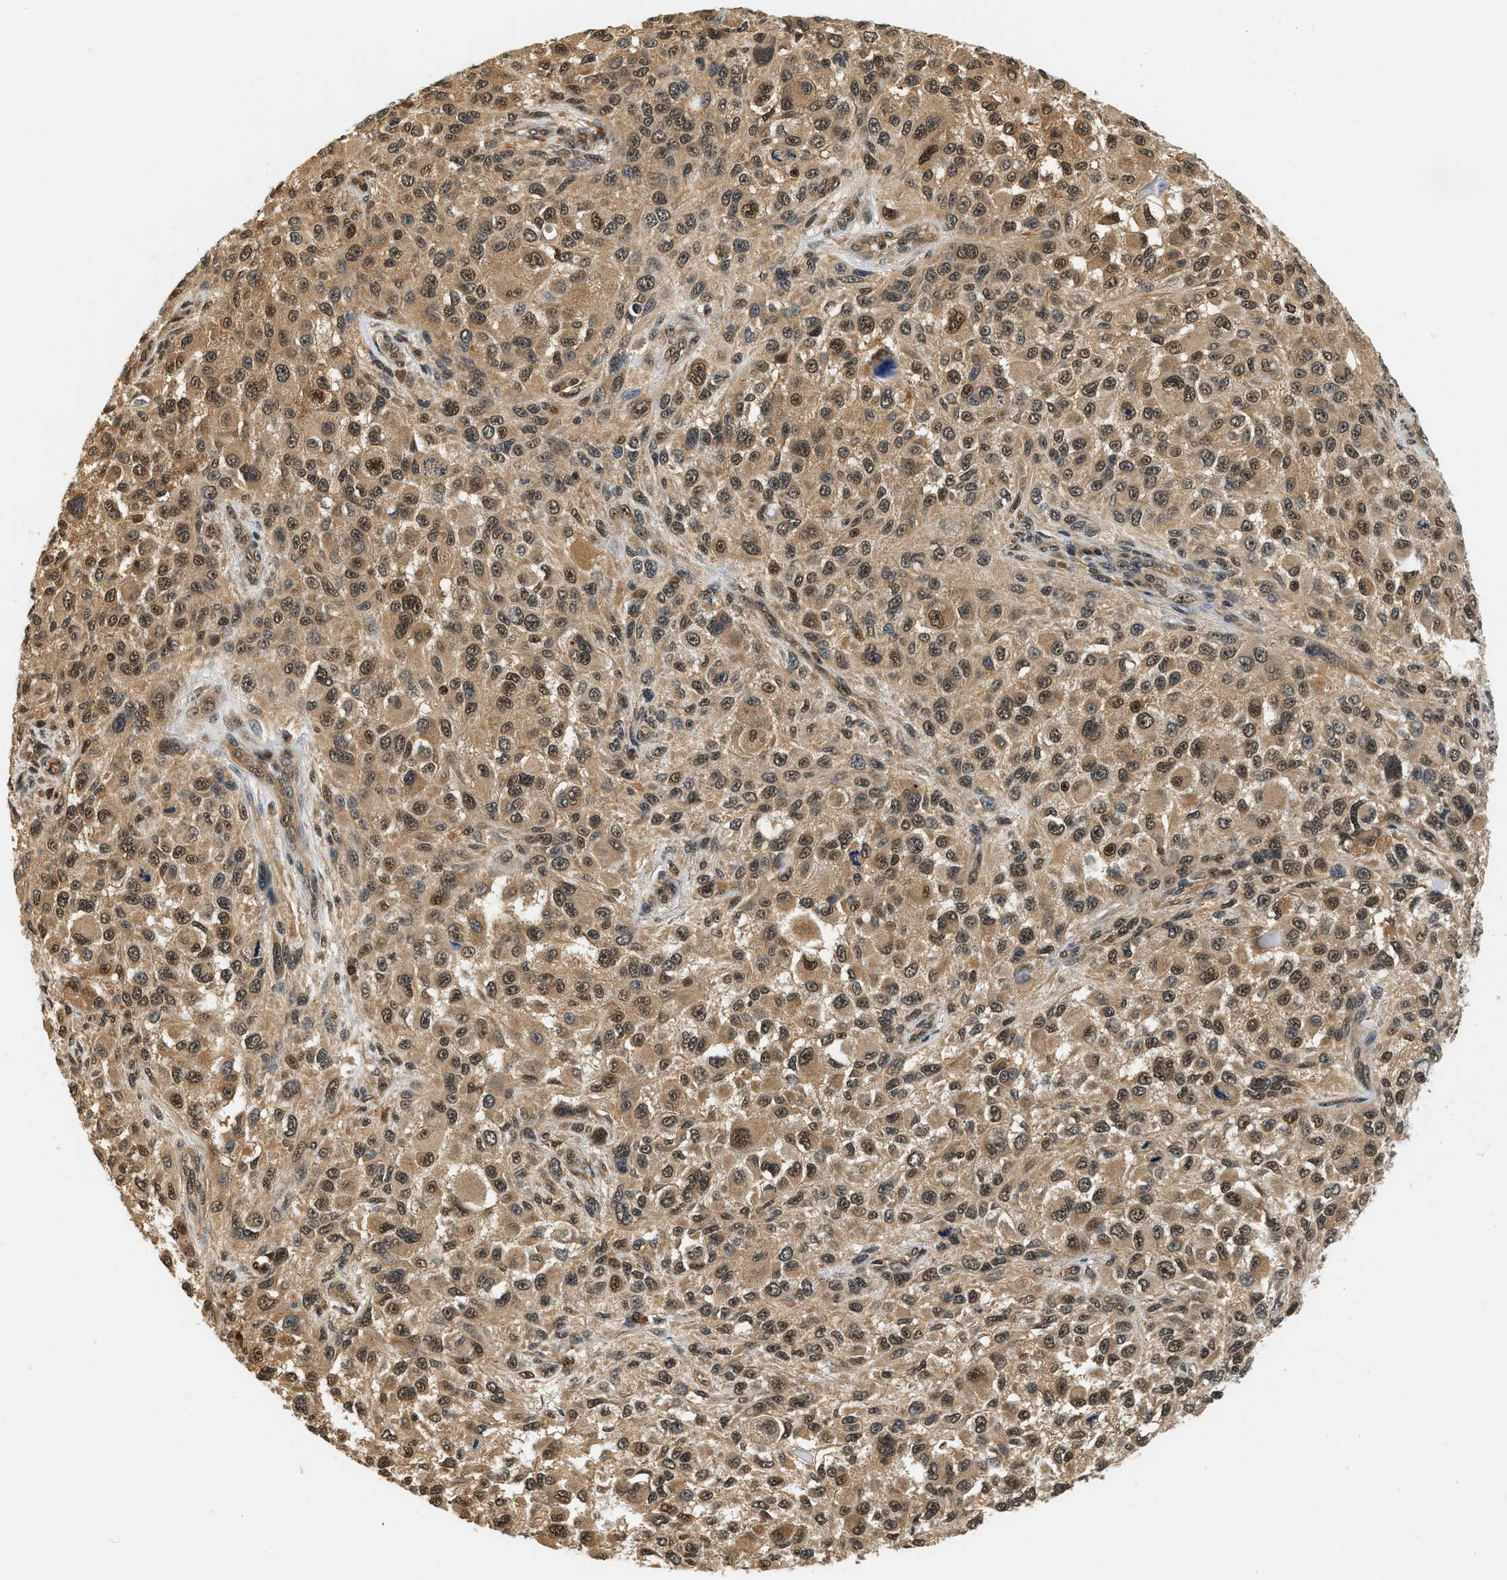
{"staining": {"intensity": "strong", "quantity": ">75%", "location": "cytoplasmic/membranous,nuclear"}, "tissue": "melanoma", "cell_type": "Tumor cells", "image_type": "cancer", "snomed": [{"axis": "morphology", "description": "Necrosis, NOS"}, {"axis": "morphology", "description": "Malignant melanoma, NOS"}, {"axis": "topography", "description": "Skin"}], "caption": "Malignant melanoma stained for a protein (brown) displays strong cytoplasmic/membranous and nuclear positive expression in approximately >75% of tumor cells.", "gene": "PSMD3", "patient": {"sex": "female", "age": 87}}